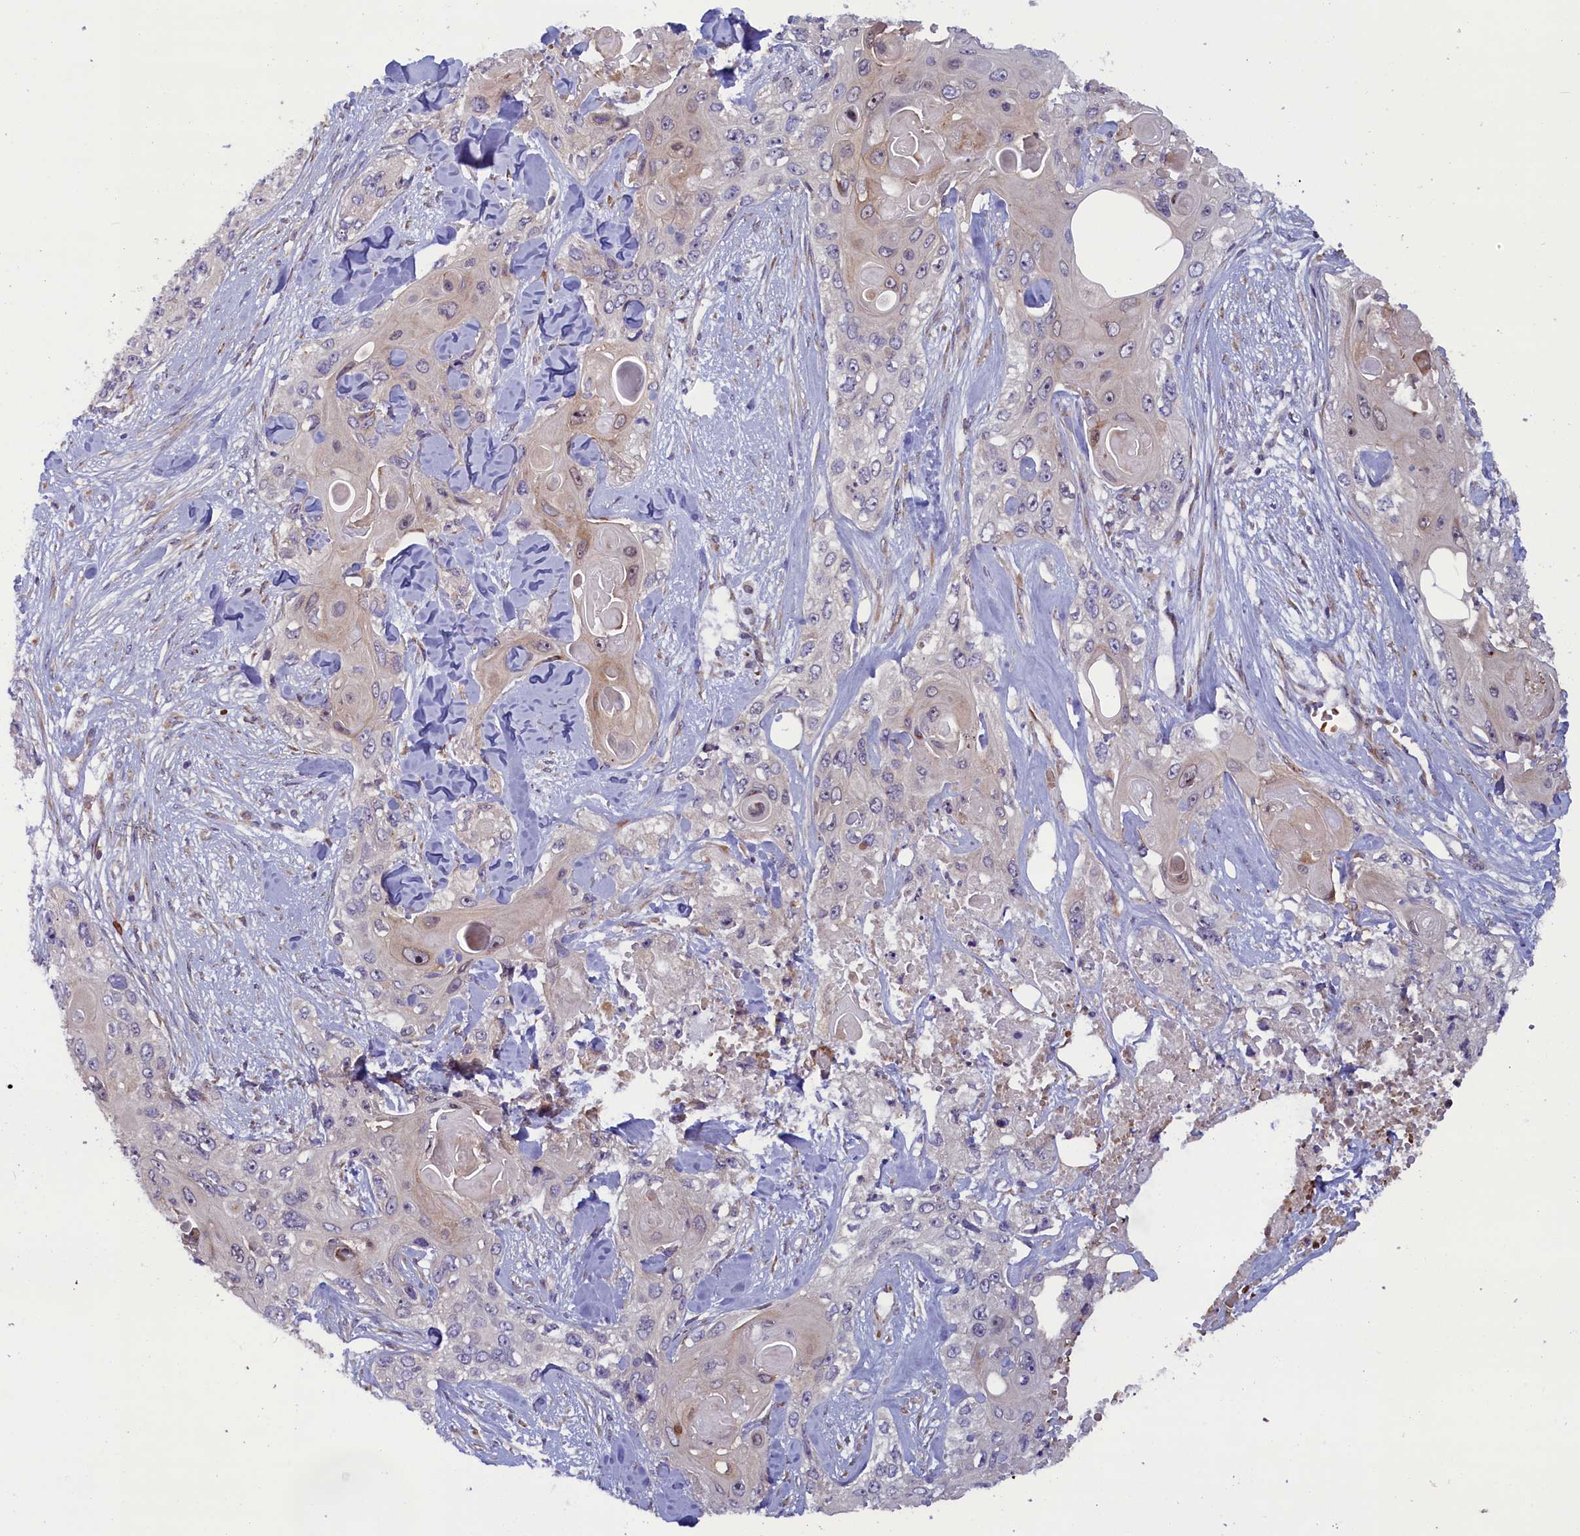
{"staining": {"intensity": "weak", "quantity": "<25%", "location": "cytoplasmic/membranous"}, "tissue": "skin cancer", "cell_type": "Tumor cells", "image_type": "cancer", "snomed": [{"axis": "morphology", "description": "Normal tissue, NOS"}, {"axis": "morphology", "description": "Squamous cell carcinoma, NOS"}, {"axis": "topography", "description": "Skin"}], "caption": "Immunohistochemistry (IHC) image of skin cancer stained for a protein (brown), which shows no staining in tumor cells. (DAB (3,3'-diaminobenzidine) immunohistochemistry (IHC) with hematoxylin counter stain).", "gene": "CCDC9B", "patient": {"sex": "male", "age": 72}}